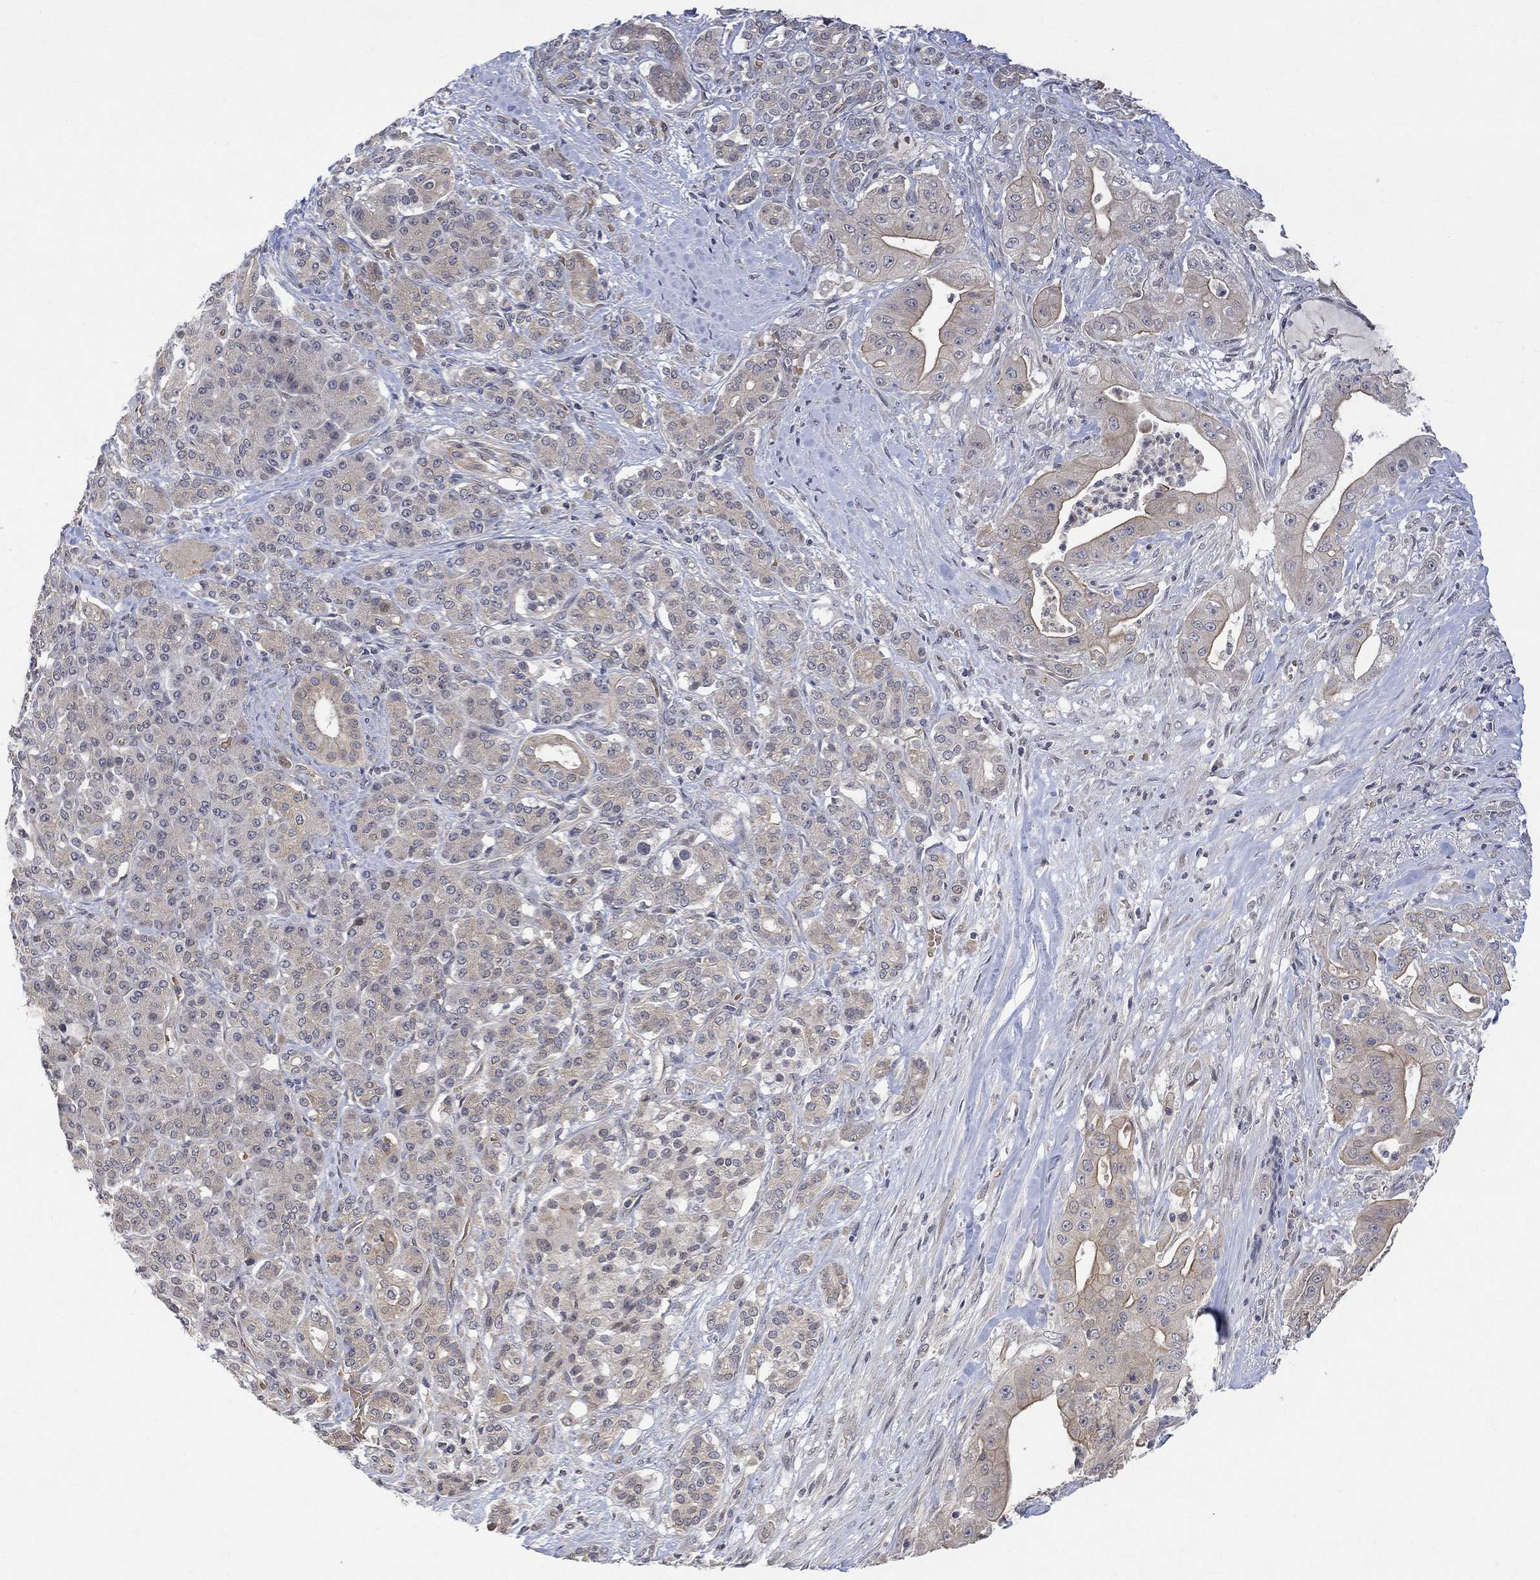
{"staining": {"intensity": "strong", "quantity": "25%-75%", "location": "cytoplasmic/membranous"}, "tissue": "pancreatic cancer", "cell_type": "Tumor cells", "image_type": "cancer", "snomed": [{"axis": "morphology", "description": "Normal tissue, NOS"}, {"axis": "morphology", "description": "Inflammation, NOS"}, {"axis": "morphology", "description": "Adenocarcinoma, NOS"}, {"axis": "topography", "description": "Pancreas"}], "caption": "A brown stain shows strong cytoplasmic/membranous expression of a protein in adenocarcinoma (pancreatic) tumor cells. (DAB IHC, brown staining for protein, blue staining for nuclei).", "gene": "GRIN2D", "patient": {"sex": "male", "age": 57}}